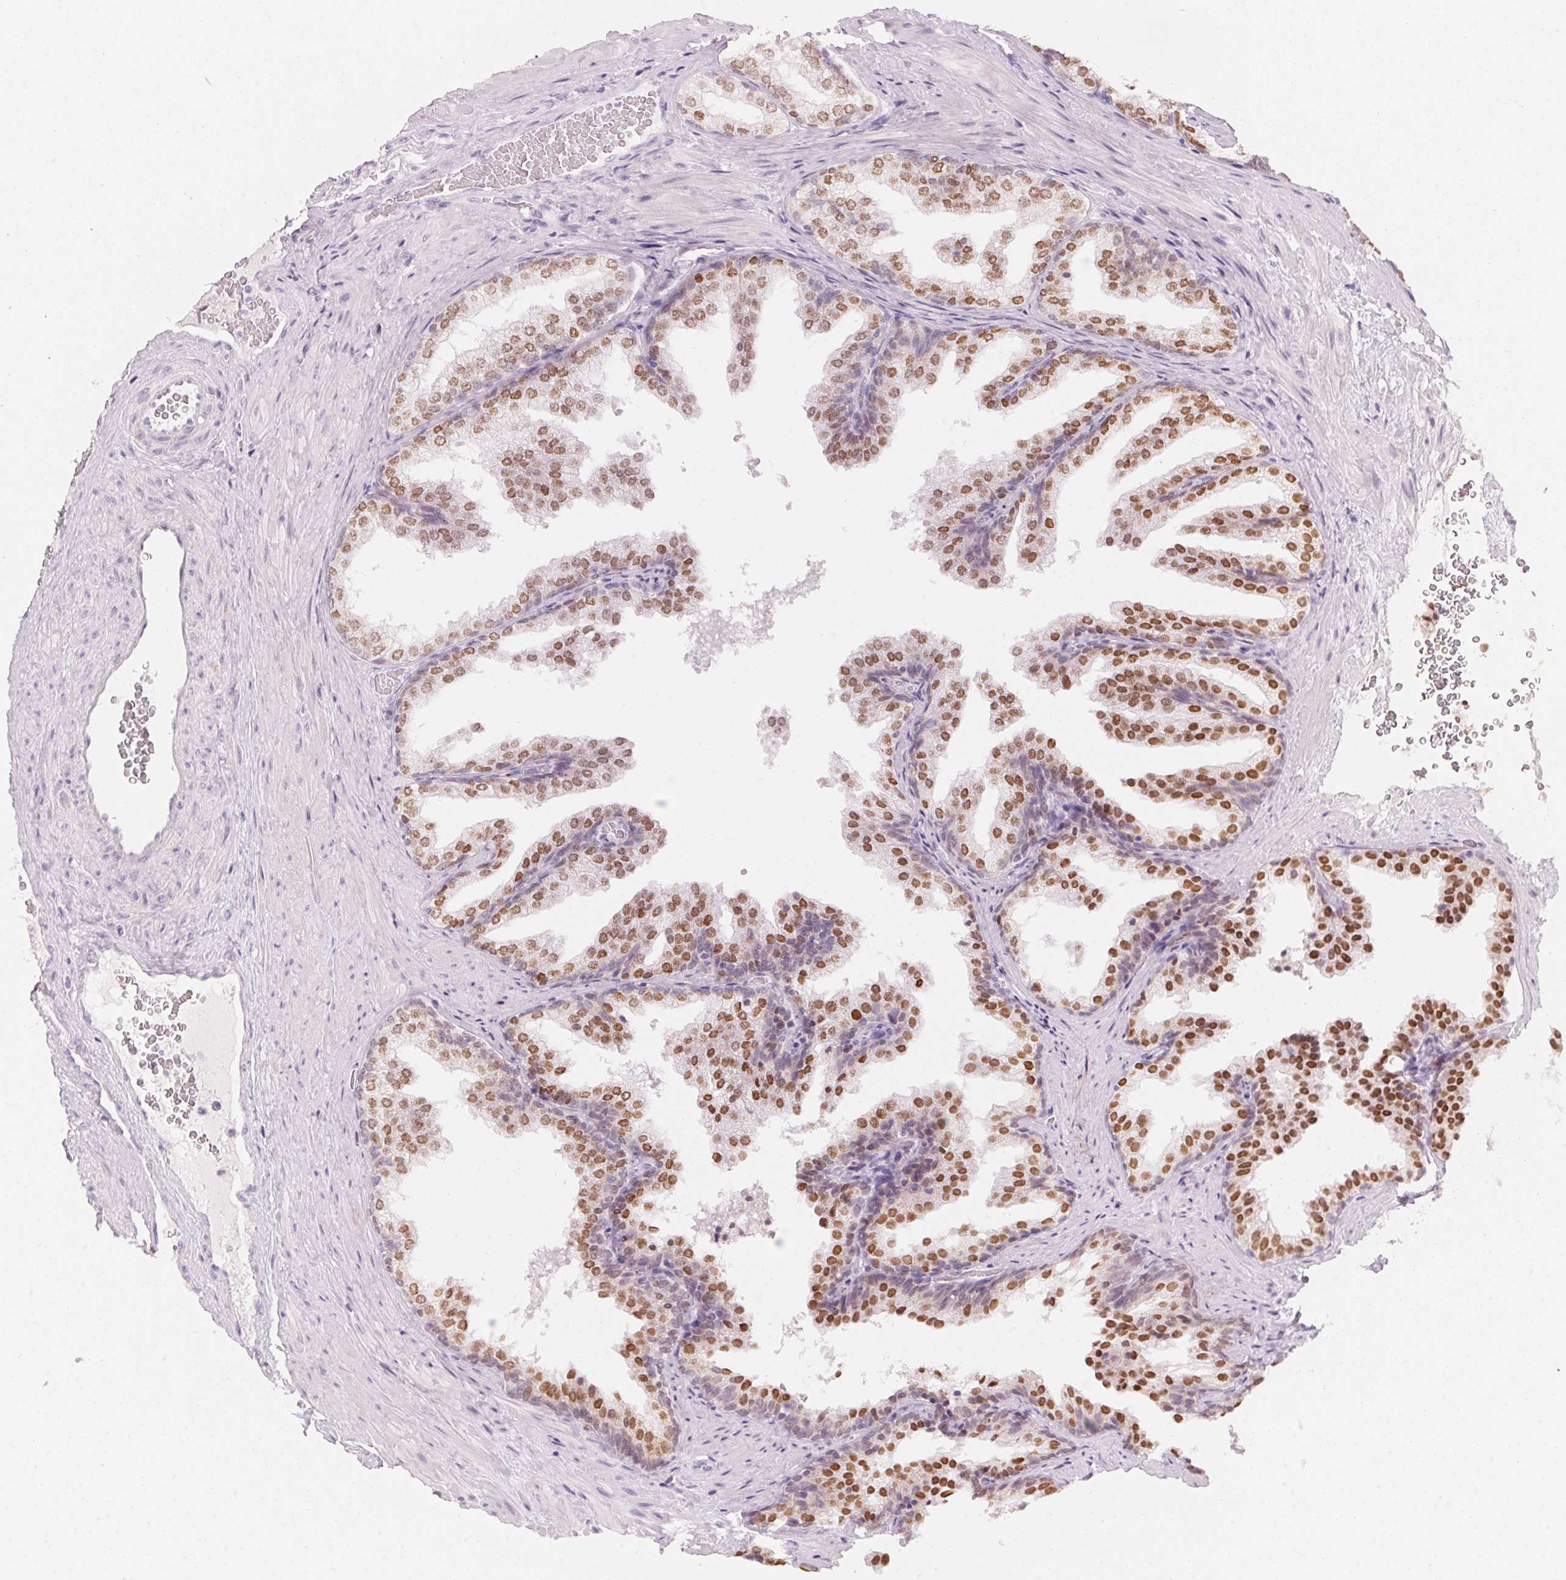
{"staining": {"intensity": "strong", "quantity": "25%-75%", "location": "nuclear"}, "tissue": "prostate", "cell_type": "Glandular cells", "image_type": "normal", "snomed": [{"axis": "morphology", "description": "Normal tissue, NOS"}, {"axis": "topography", "description": "Prostate"}], "caption": "Human prostate stained with a brown dye reveals strong nuclear positive positivity in about 25%-75% of glandular cells.", "gene": "HOXB13", "patient": {"sex": "male", "age": 37}}